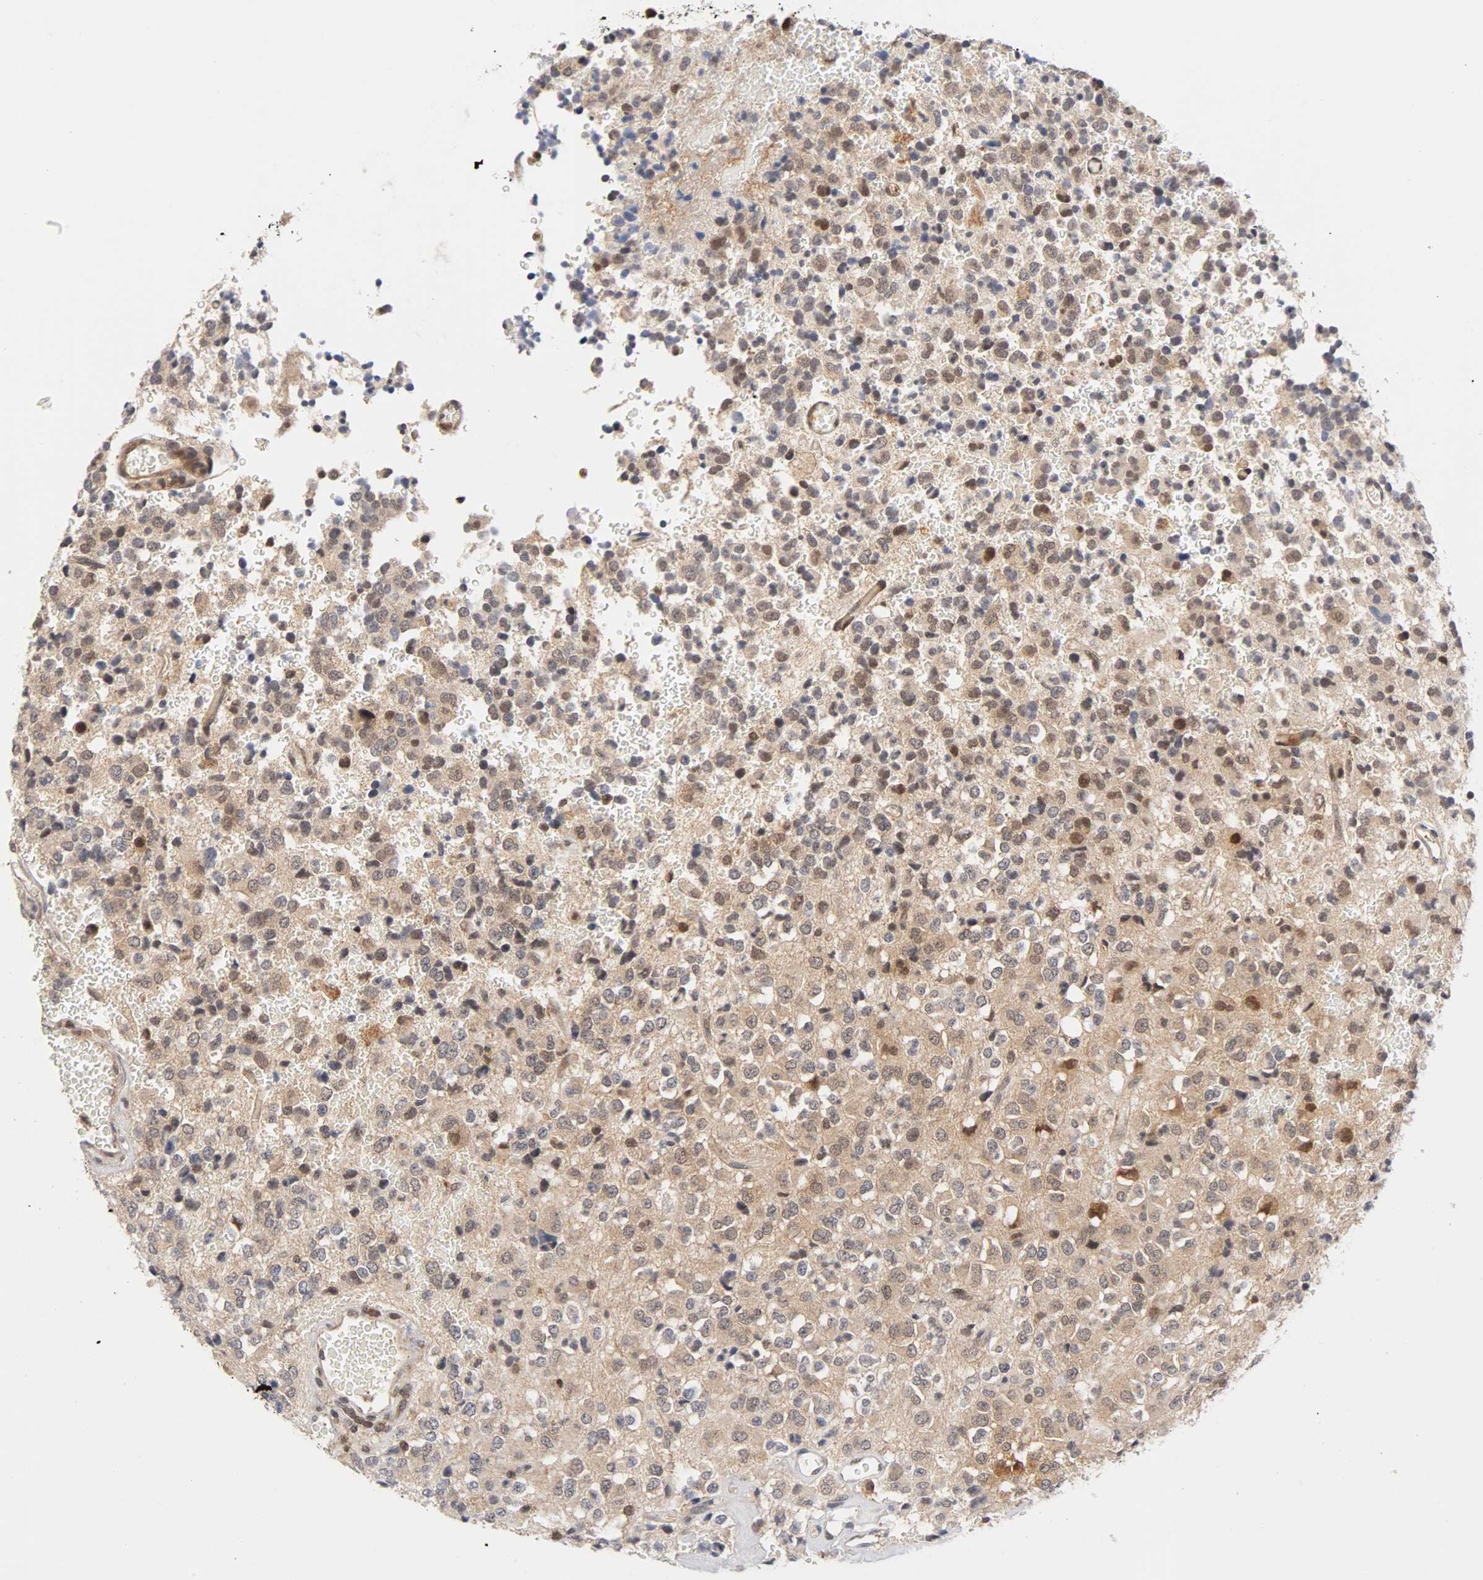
{"staining": {"intensity": "moderate", "quantity": "25%-75%", "location": "cytoplasmic/membranous,nuclear"}, "tissue": "glioma", "cell_type": "Tumor cells", "image_type": "cancer", "snomed": [{"axis": "morphology", "description": "Glioma, malignant, High grade"}, {"axis": "topography", "description": "pancreas cauda"}], "caption": "High-power microscopy captured an immunohistochemistry (IHC) photomicrograph of glioma, revealing moderate cytoplasmic/membranous and nuclear expression in approximately 25%-75% of tumor cells.", "gene": "UBE2M", "patient": {"sex": "male", "age": 60}}